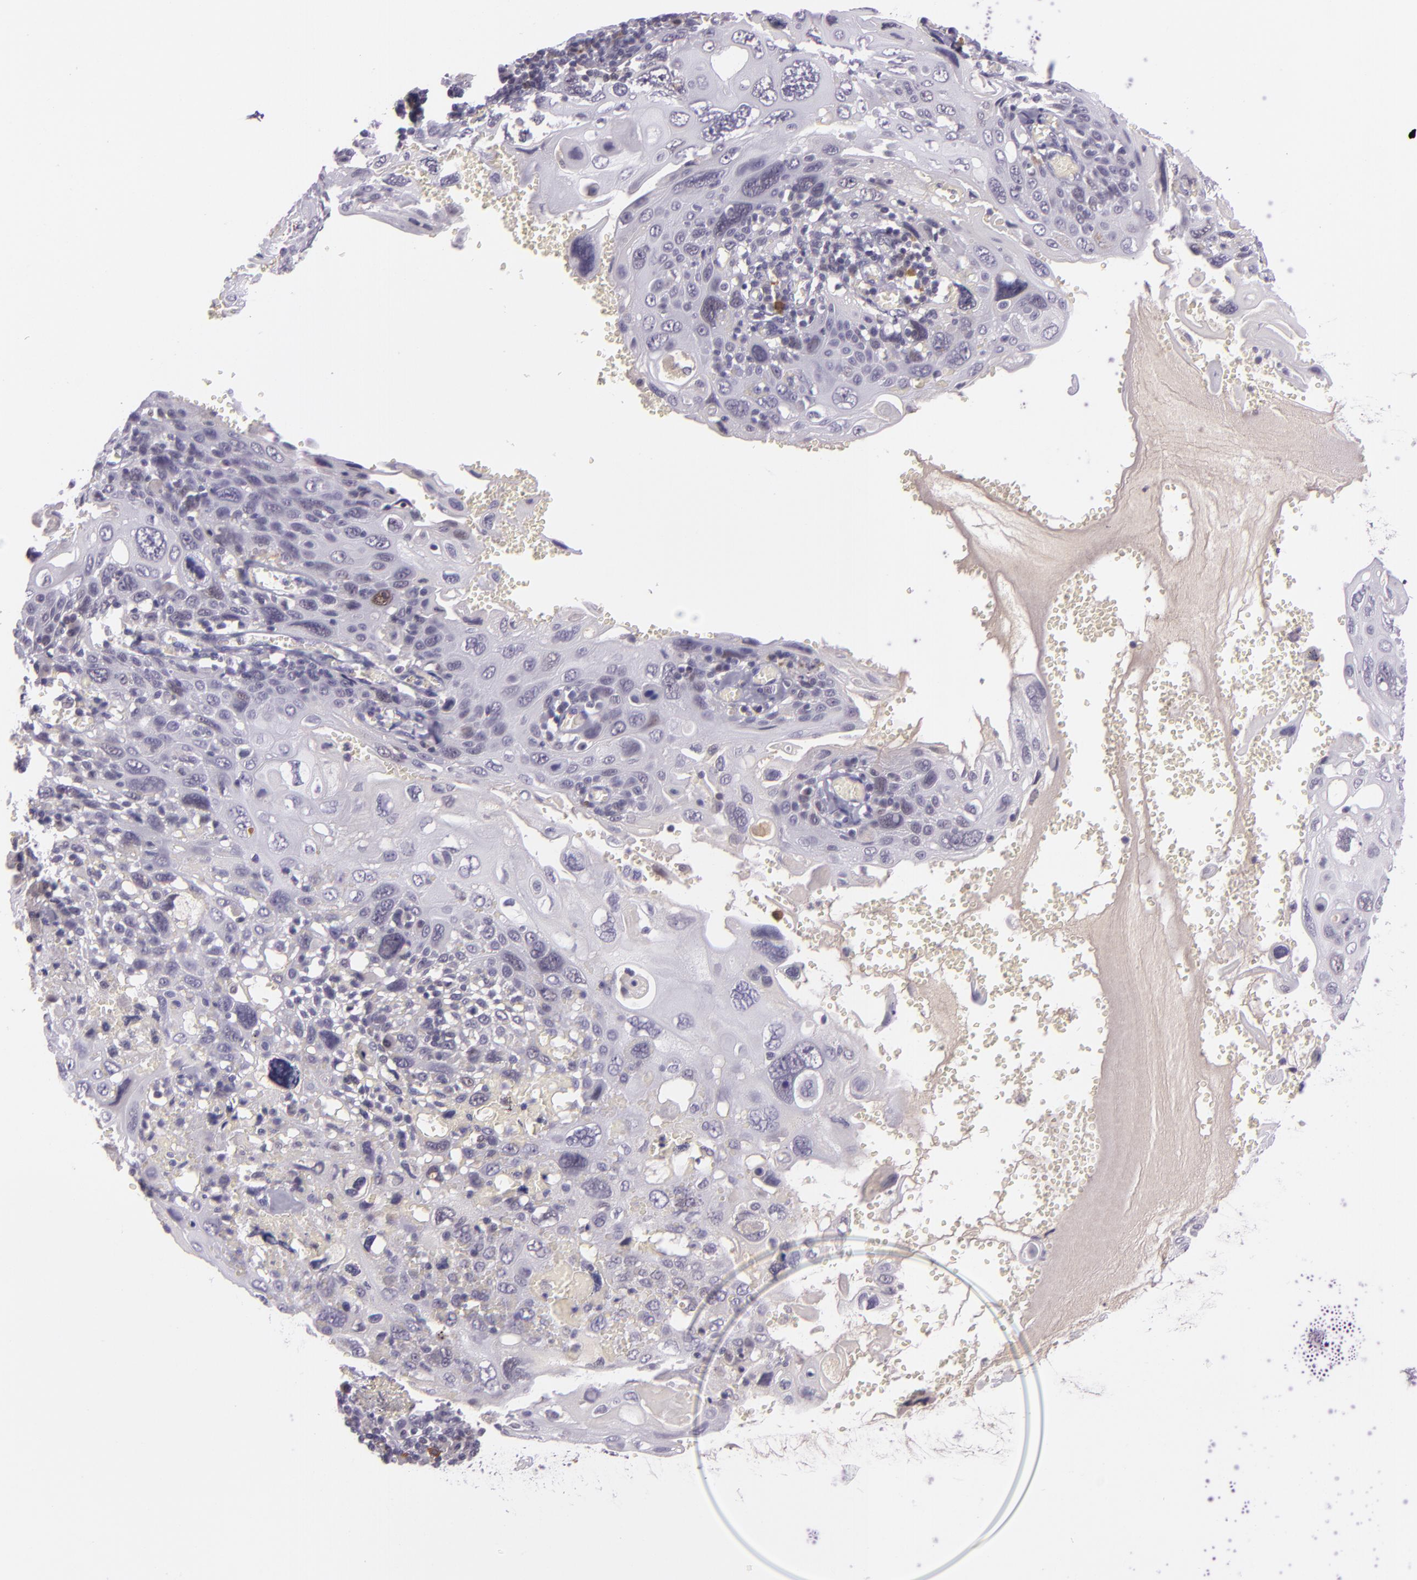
{"staining": {"intensity": "weak", "quantity": "25%-75%", "location": "nuclear"}, "tissue": "cervical cancer", "cell_type": "Tumor cells", "image_type": "cancer", "snomed": [{"axis": "morphology", "description": "Squamous cell carcinoma, NOS"}, {"axis": "topography", "description": "Cervix"}], "caption": "About 25%-75% of tumor cells in human squamous cell carcinoma (cervical) reveal weak nuclear protein positivity as visualized by brown immunohistochemical staining.", "gene": "CHEK2", "patient": {"sex": "female", "age": 54}}